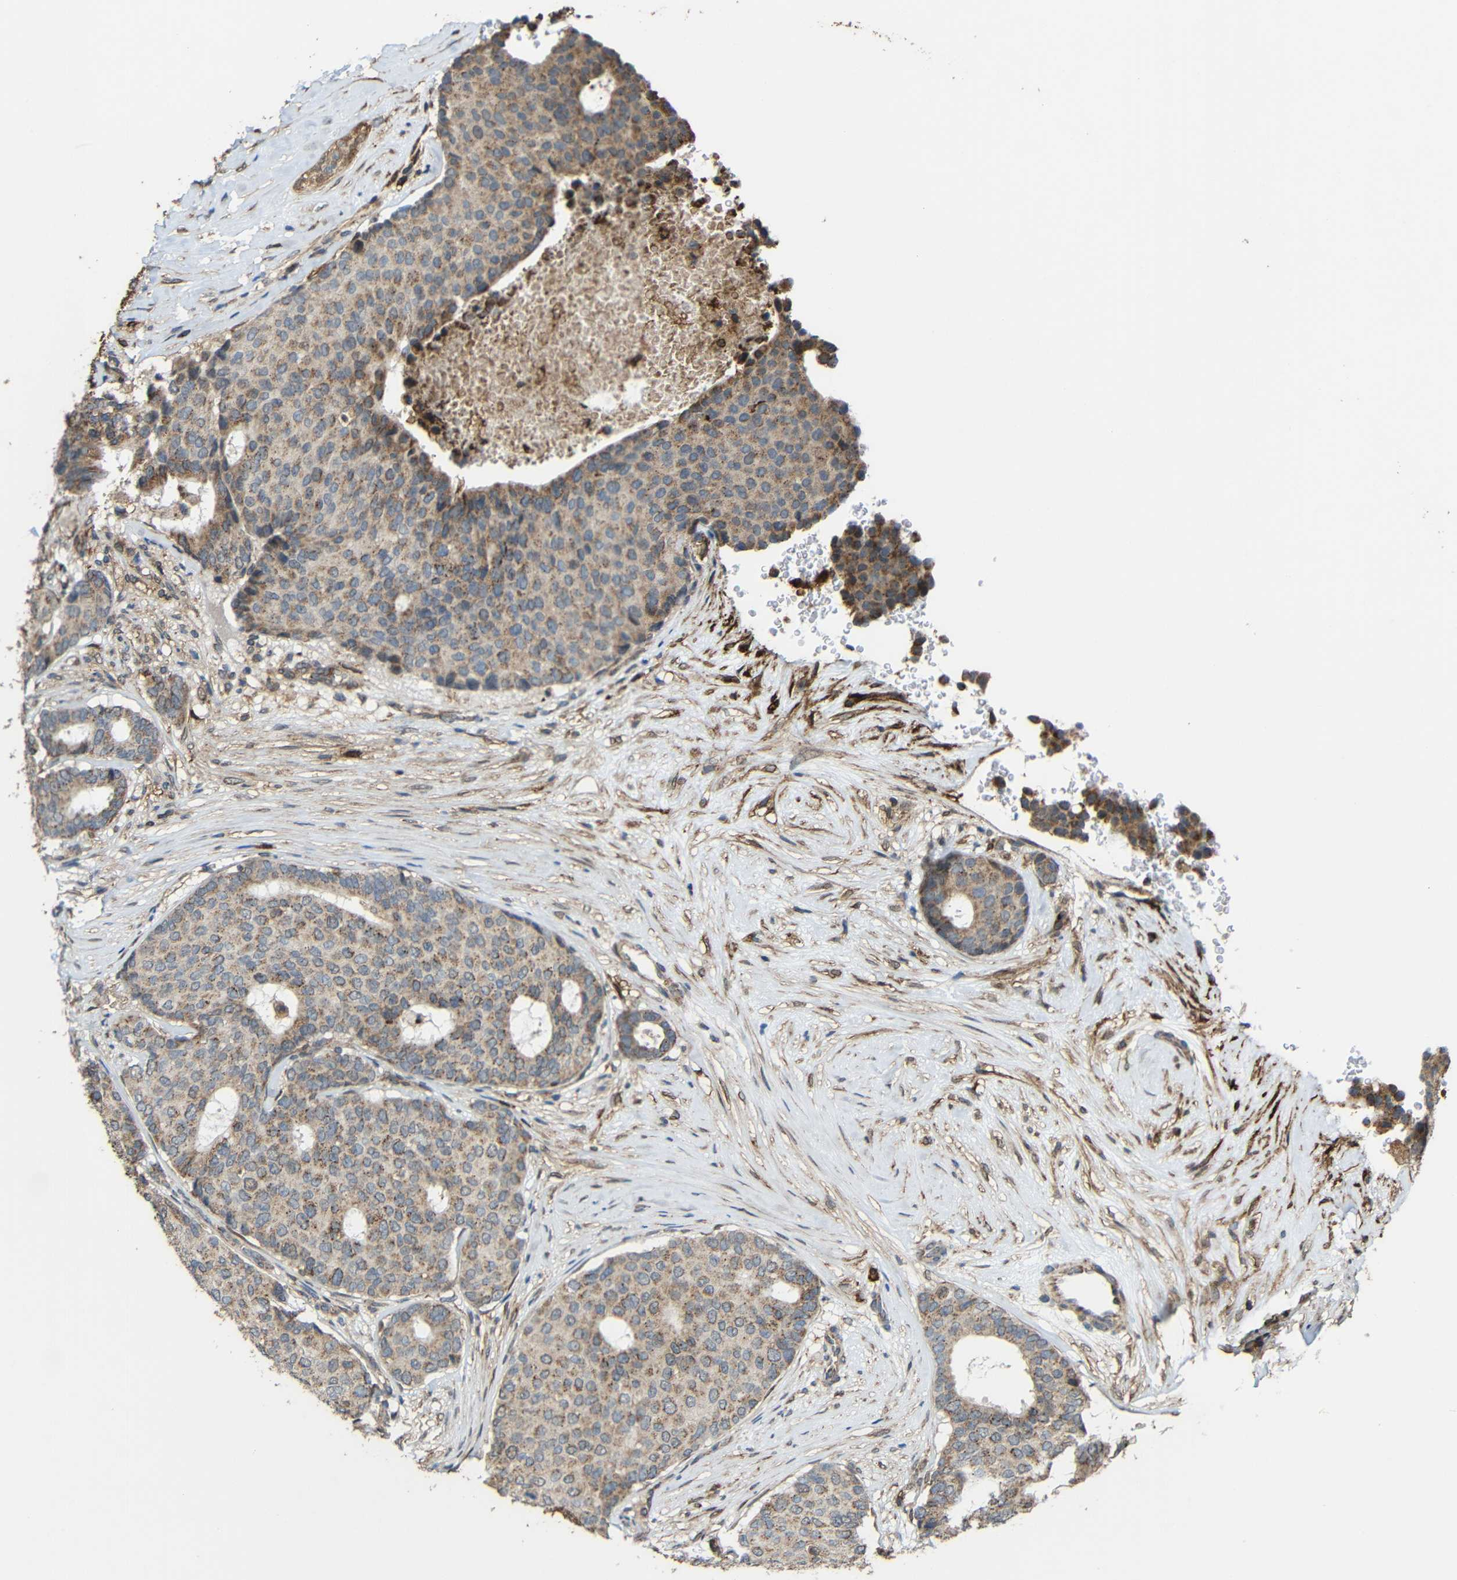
{"staining": {"intensity": "weak", "quantity": ">75%", "location": "cytoplasmic/membranous"}, "tissue": "breast cancer", "cell_type": "Tumor cells", "image_type": "cancer", "snomed": [{"axis": "morphology", "description": "Duct carcinoma"}, {"axis": "topography", "description": "Breast"}], "caption": "Protein staining of invasive ductal carcinoma (breast) tissue displays weak cytoplasmic/membranous staining in approximately >75% of tumor cells.", "gene": "C1GALT1", "patient": {"sex": "female", "age": 75}}